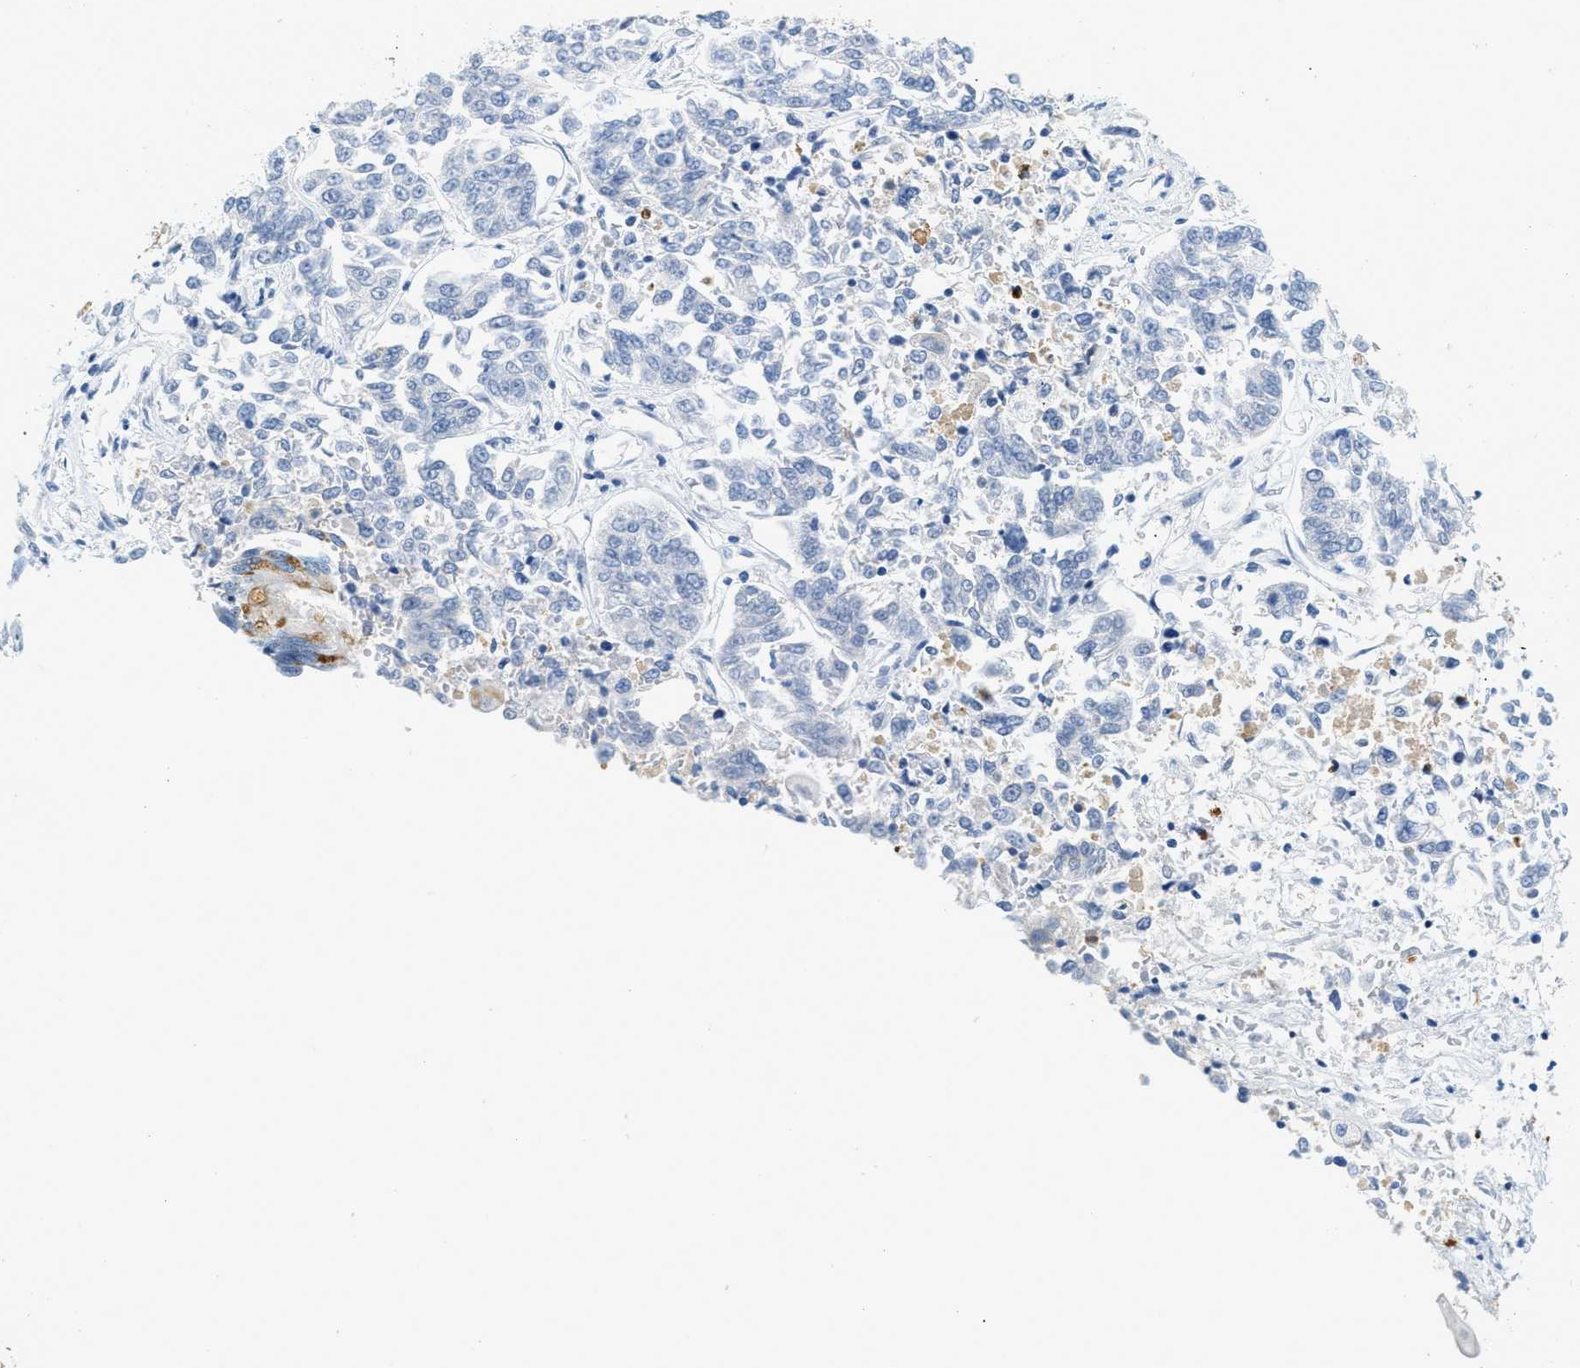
{"staining": {"intensity": "negative", "quantity": "none", "location": "none"}, "tissue": "lung cancer", "cell_type": "Tumor cells", "image_type": "cancer", "snomed": [{"axis": "morphology", "description": "Adenocarcinoma, NOS"}, {"axis": "topography", "description": "Lung"}], "caption": "Immunohistochemical staining of lung adenocarcinoma demonstrates no significant positivity in tumor cells.", "gene": "LCN2", "patient": {"sex": "male", "age": 84}}